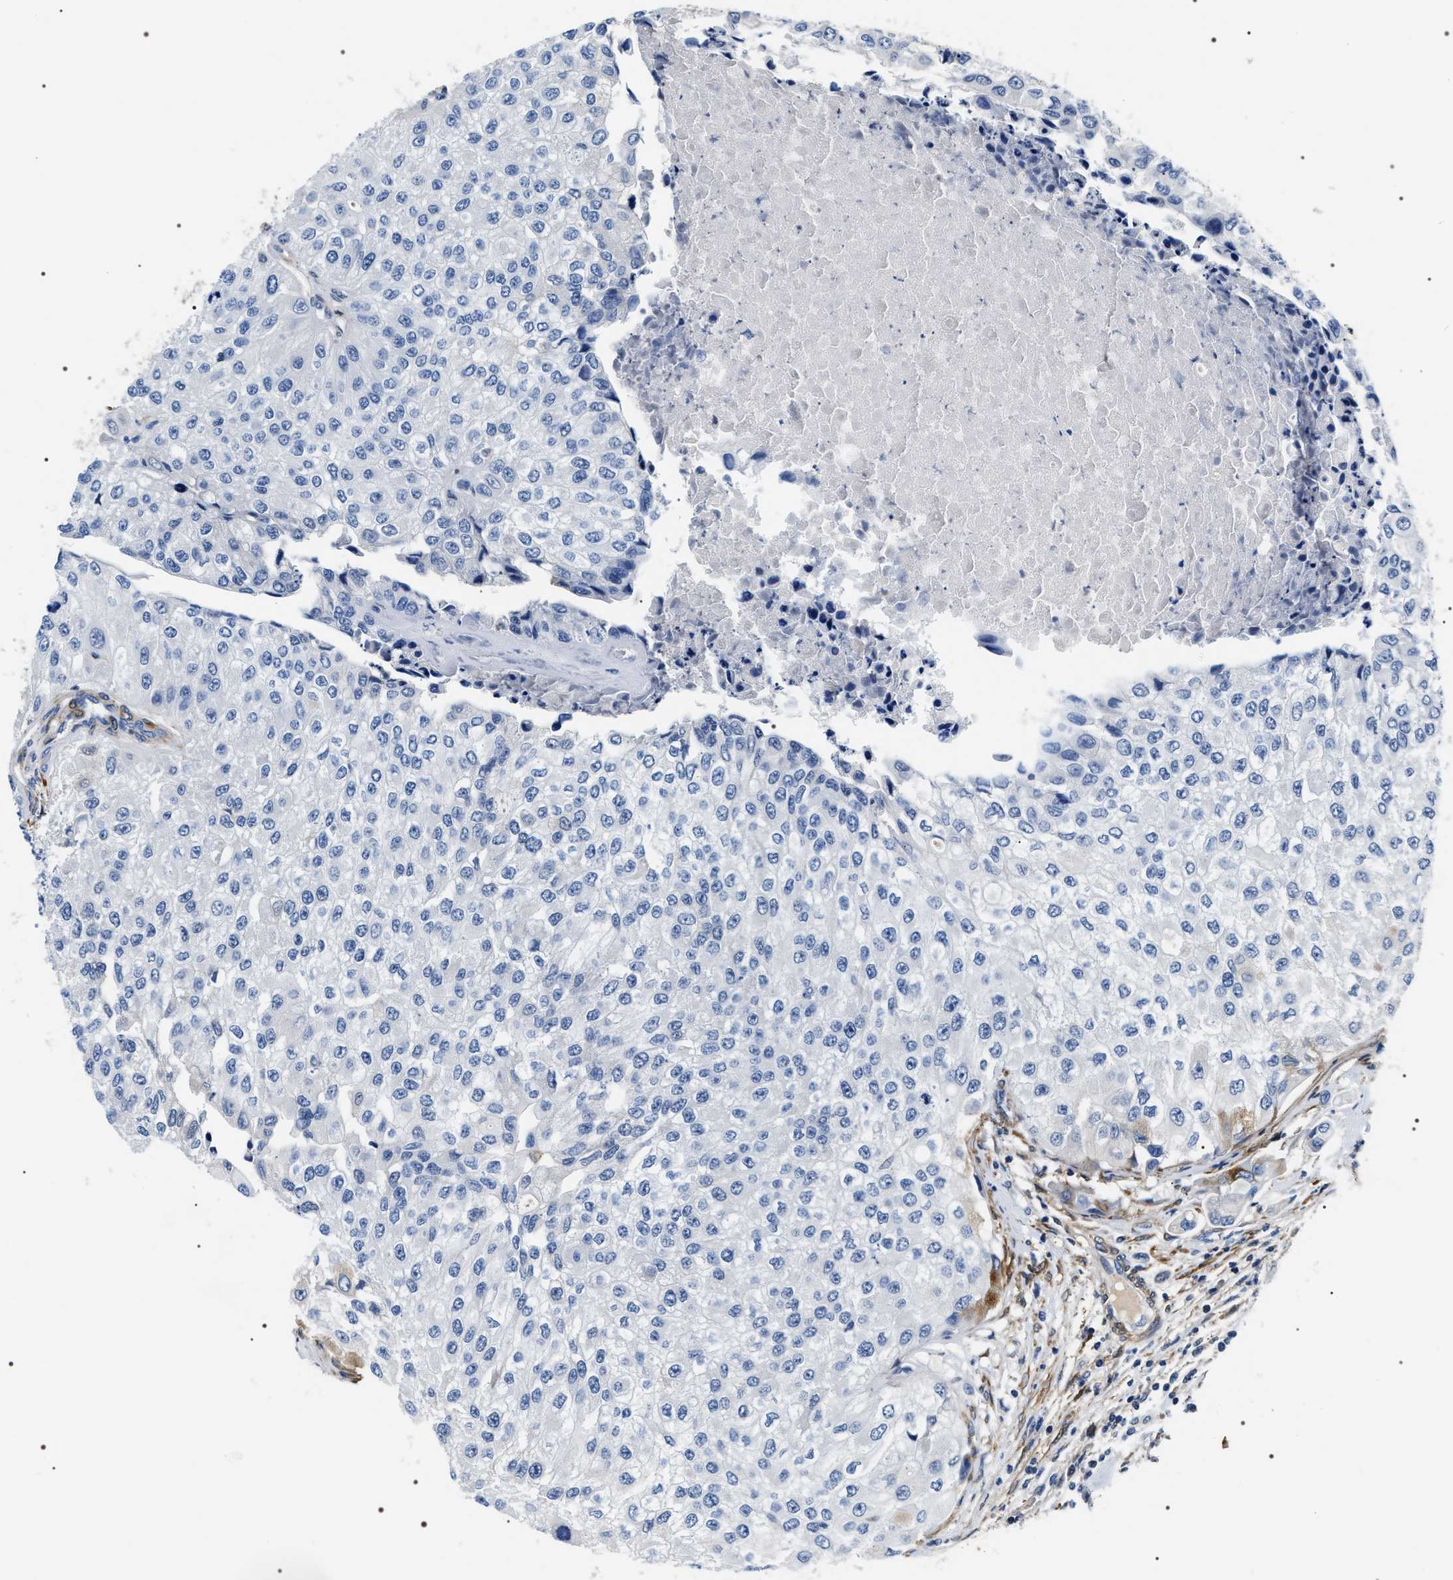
{"staining": {"intensity": "negative", "quantity": "none", "location": "none"}, "tissue": "urothelial cancer", "cell_type": "Tumor cells", "image_type": "cancer", "snomed": [{"axis": "morphology", "description": "Urothelial carcinoma, High grade"}, {"axis": "topography", "description": "Kidney"}, {"axis": "topography", "description": "Urinary bladder"}], "caption": "High magnification brightfield microscopy of urothelial cancer stained with DAB (3,3'-diaminobenzidine) (brown) and counterstained with hematoxylin (blue): tumor cells show no significant expression.", "gene": "BAG2", "patient": {"sex": "male", "age": 77}}